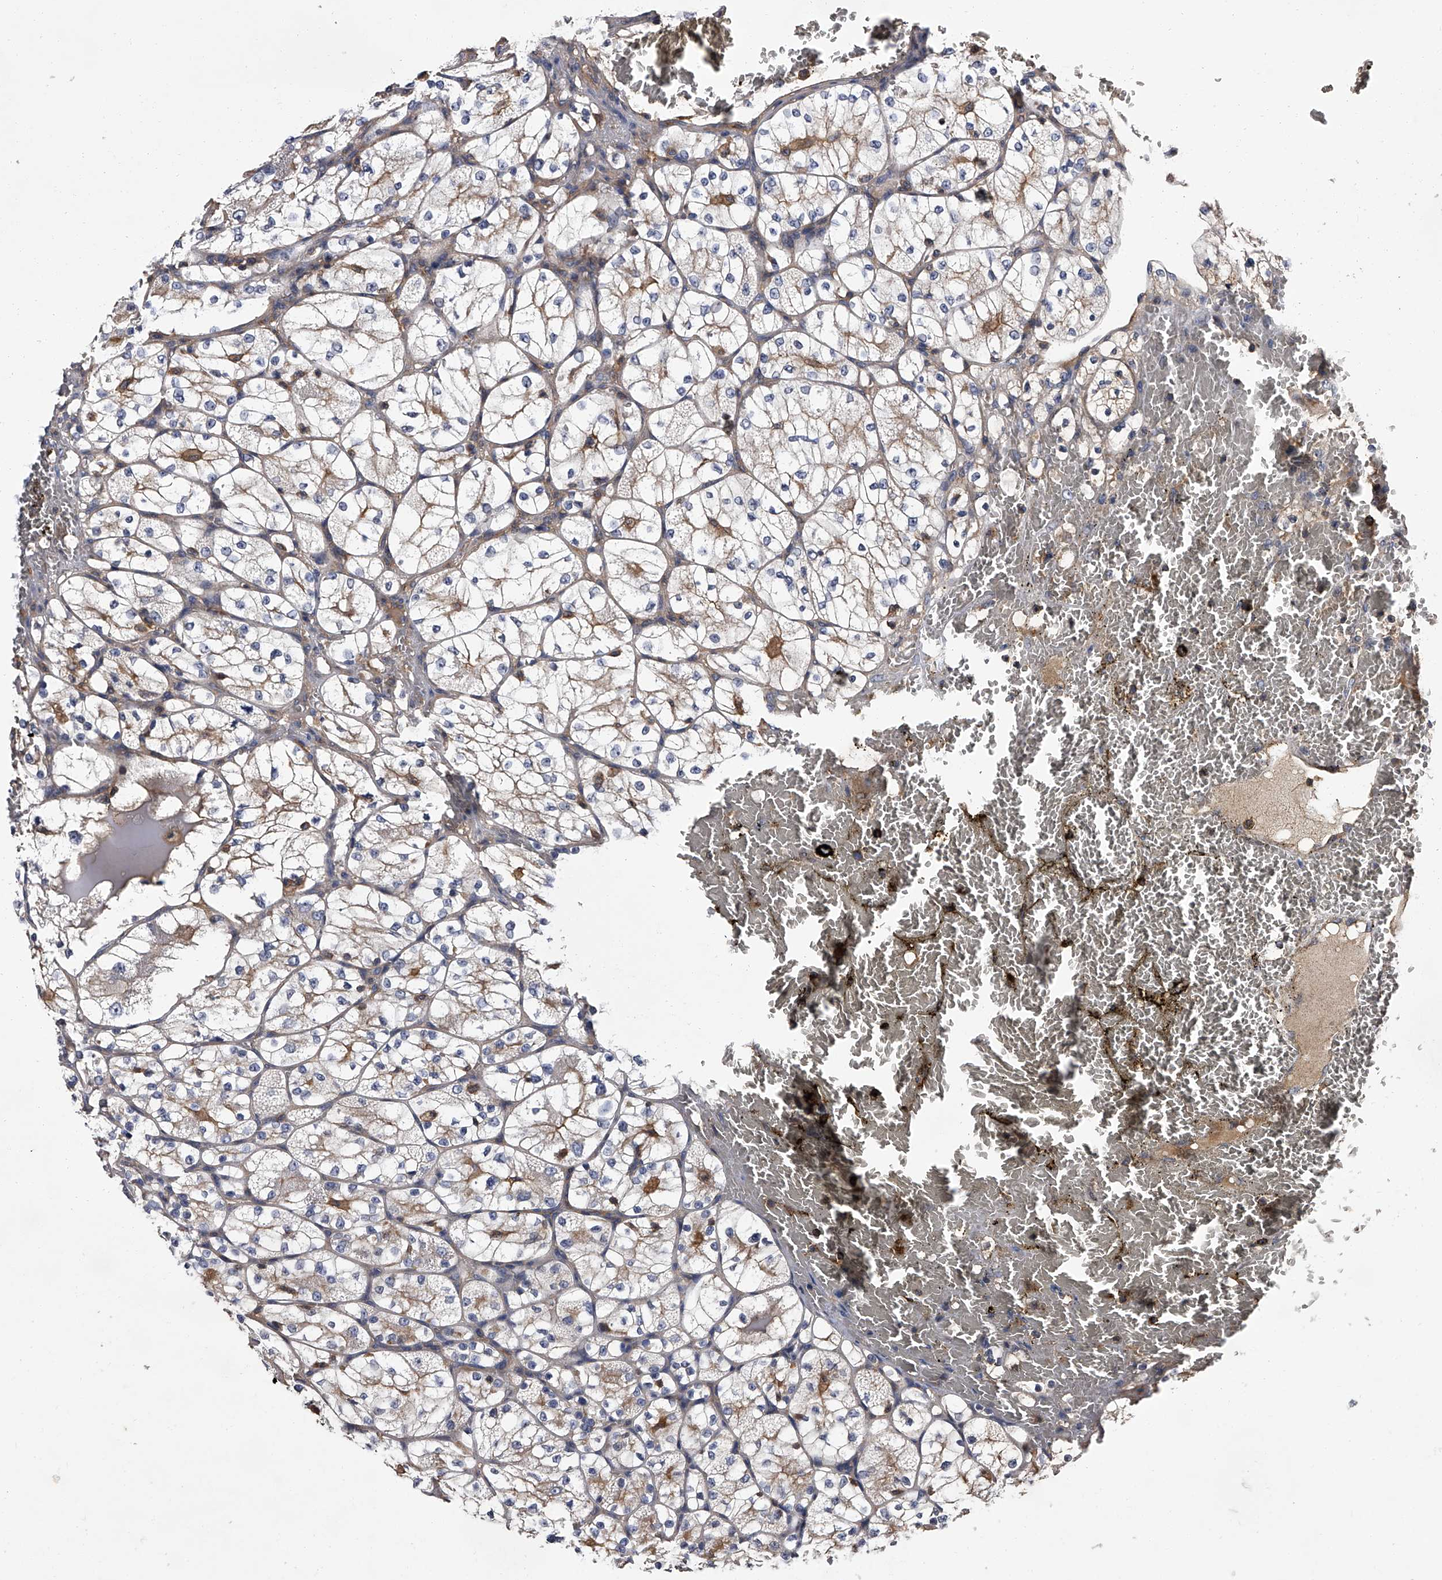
{"staining": {"intensity": "weak", "quantity": "<25%", "location": "cytoplasmic/membranous"}, "tissue": "renal cancer", "cell_type": "Tumor cells", "image_type": "cancer", "snomed": [{"axis": "morphology", "description": "Adenocarcinoma, NOS"}, {"axis": "topography", "description": "Kidney"}], "caption": "A high-resolution micrograph shows immunohistochemistry staining of renal cancer, which demonstrates no significant staining in tumor cells.", "gene": "STK36", "patient": {"sex": "female", "age": 69}}